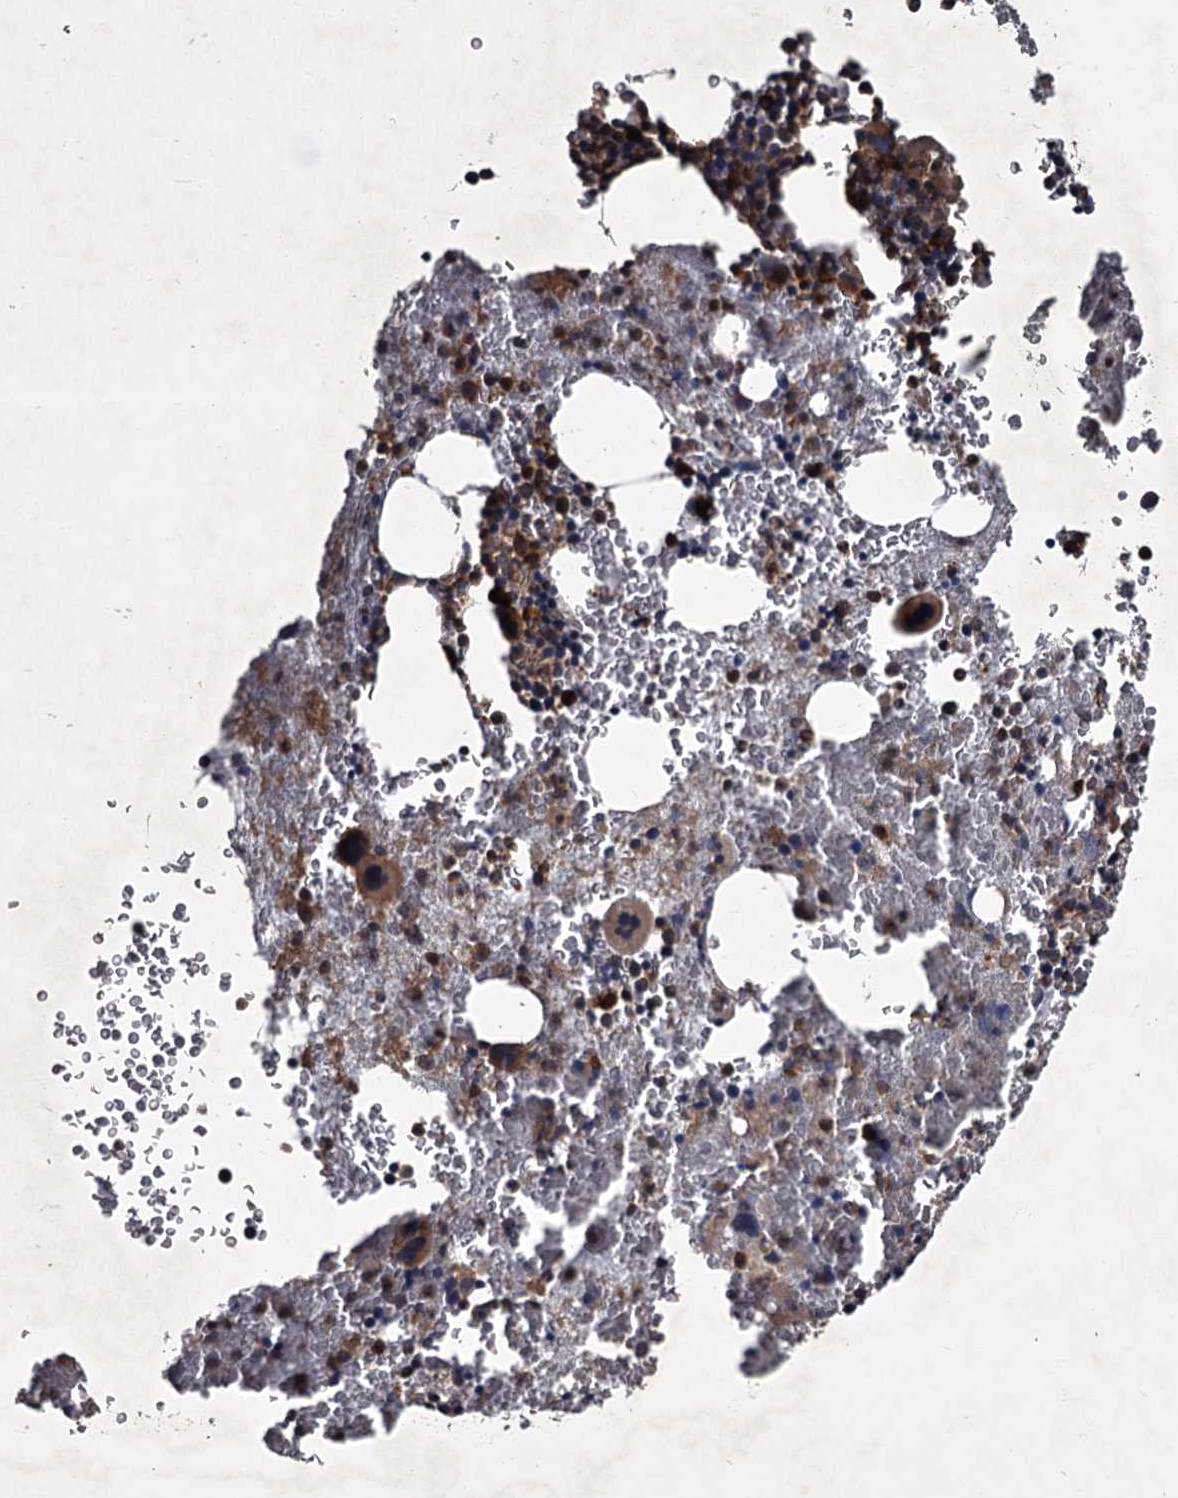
{"staining": {"intensity": "weak", "quantity": "25%-75%", "location": "cytoplasmic/membranous"}, "tissue": "bone marrow", "cell_type": "Hematopoietic cells", "image_type": "normal", "snomed": [{"axis": "morphology", "description": "Normal tissue, NOS"}, {"axis": "topography", "description": "Bone marrow"}], "caption": "Brown immunohistochemical staining in normal bone marrow shows weak cytoplasmic/membranous staining in approximately 25%-75% of hematopoietic cells. The protein is stained brown, and the nuclei are stained in blue (DAB IHC with brightfield microscopy, high magnification).", "gene": "UNC93B1", "patient": {"sex": "male", "age": 36}}